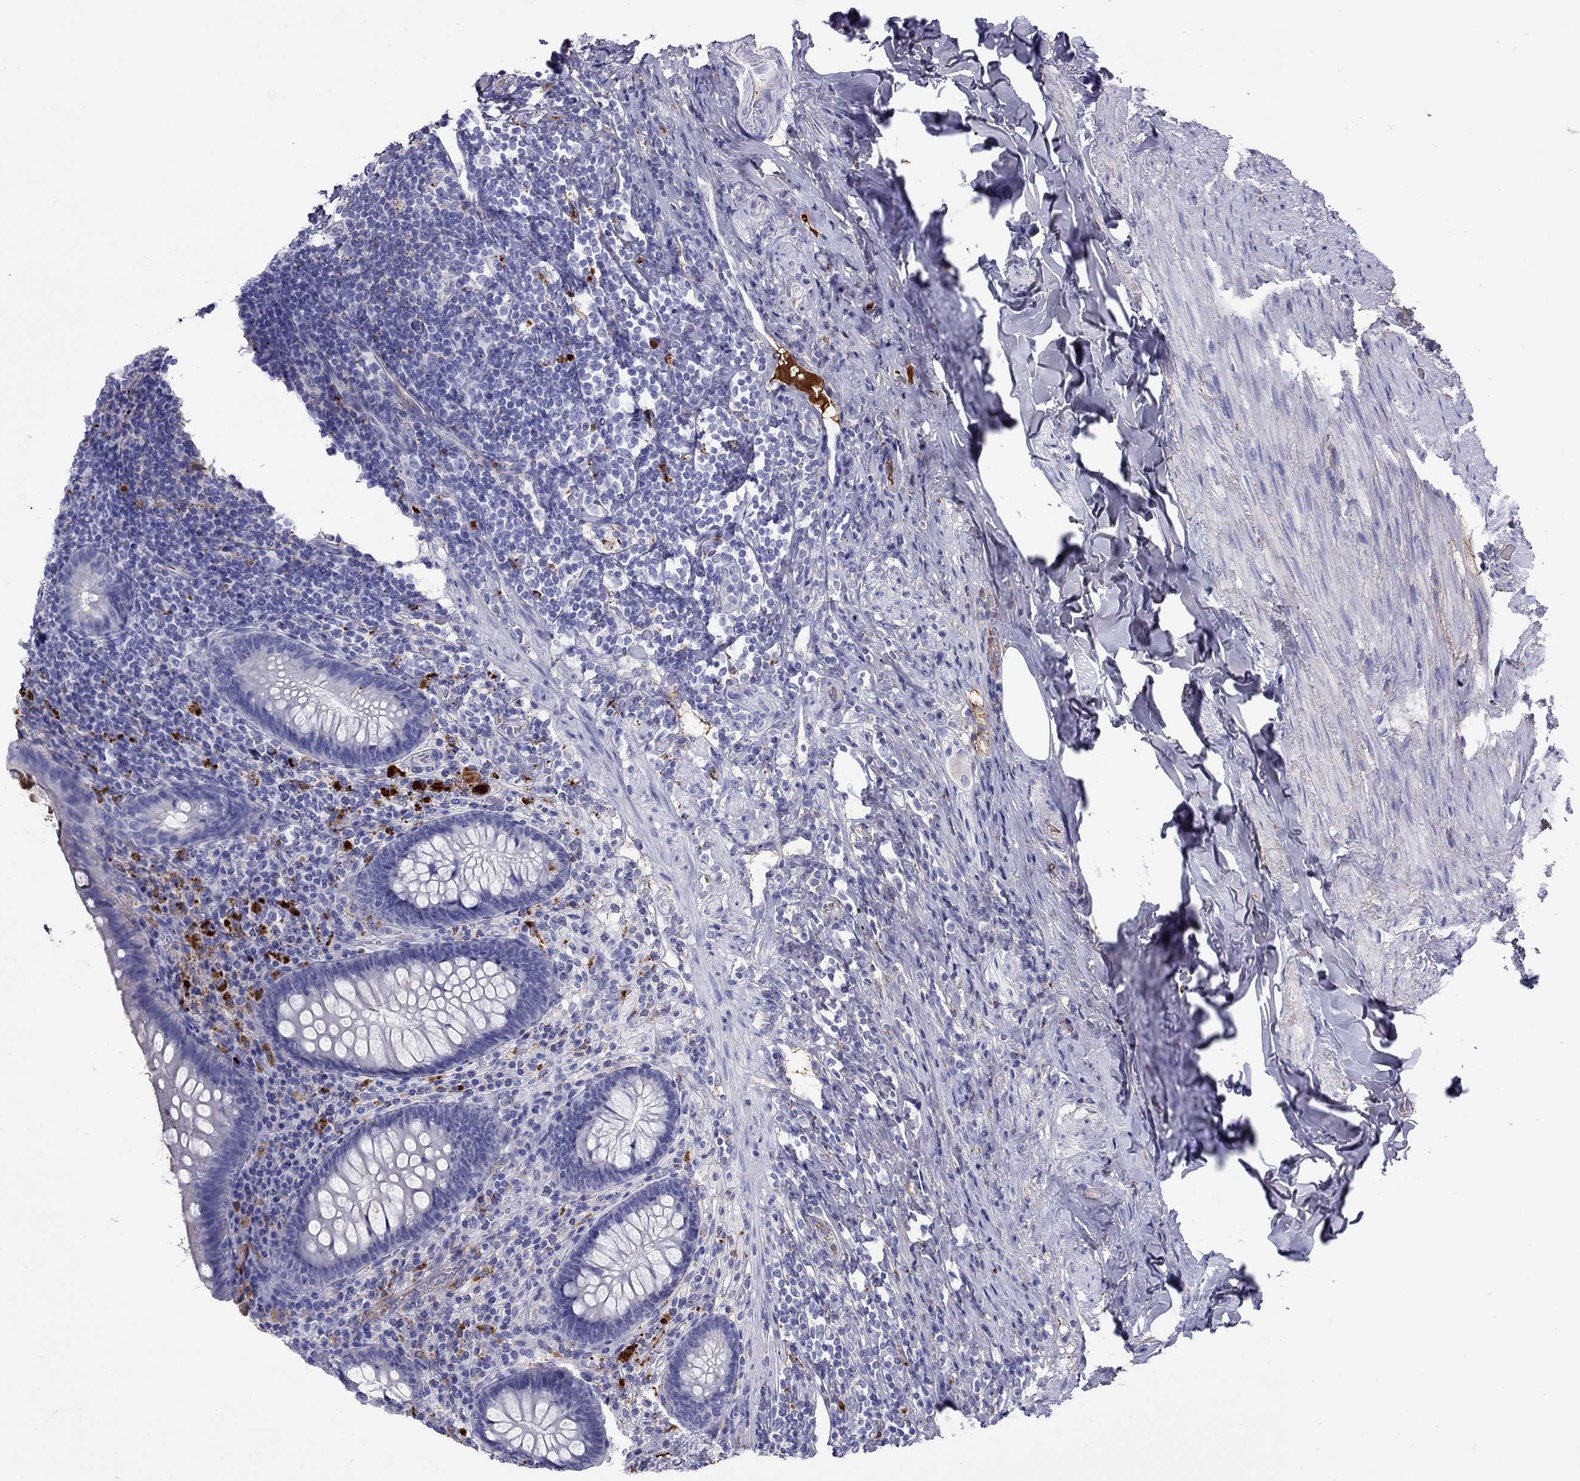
{"staining": {"intensity": "negative", "quantity": "none", "location": "none"}, "tissue": "appendix", "cell_type": "Glandular cells", "image_type": "normal", "snomed": [{"axis": "morphology", "description": "Normal tissue, NOS"}, {"axis": "topography", "description": "Appendix"}], "caption": "This is an immunohistochemistry (IHC) photomicrograph of normal human appendix. There is no staining in glandular cells.", "gene": "SERPINA3", "patient": {"sex": "male", "age": 47}}